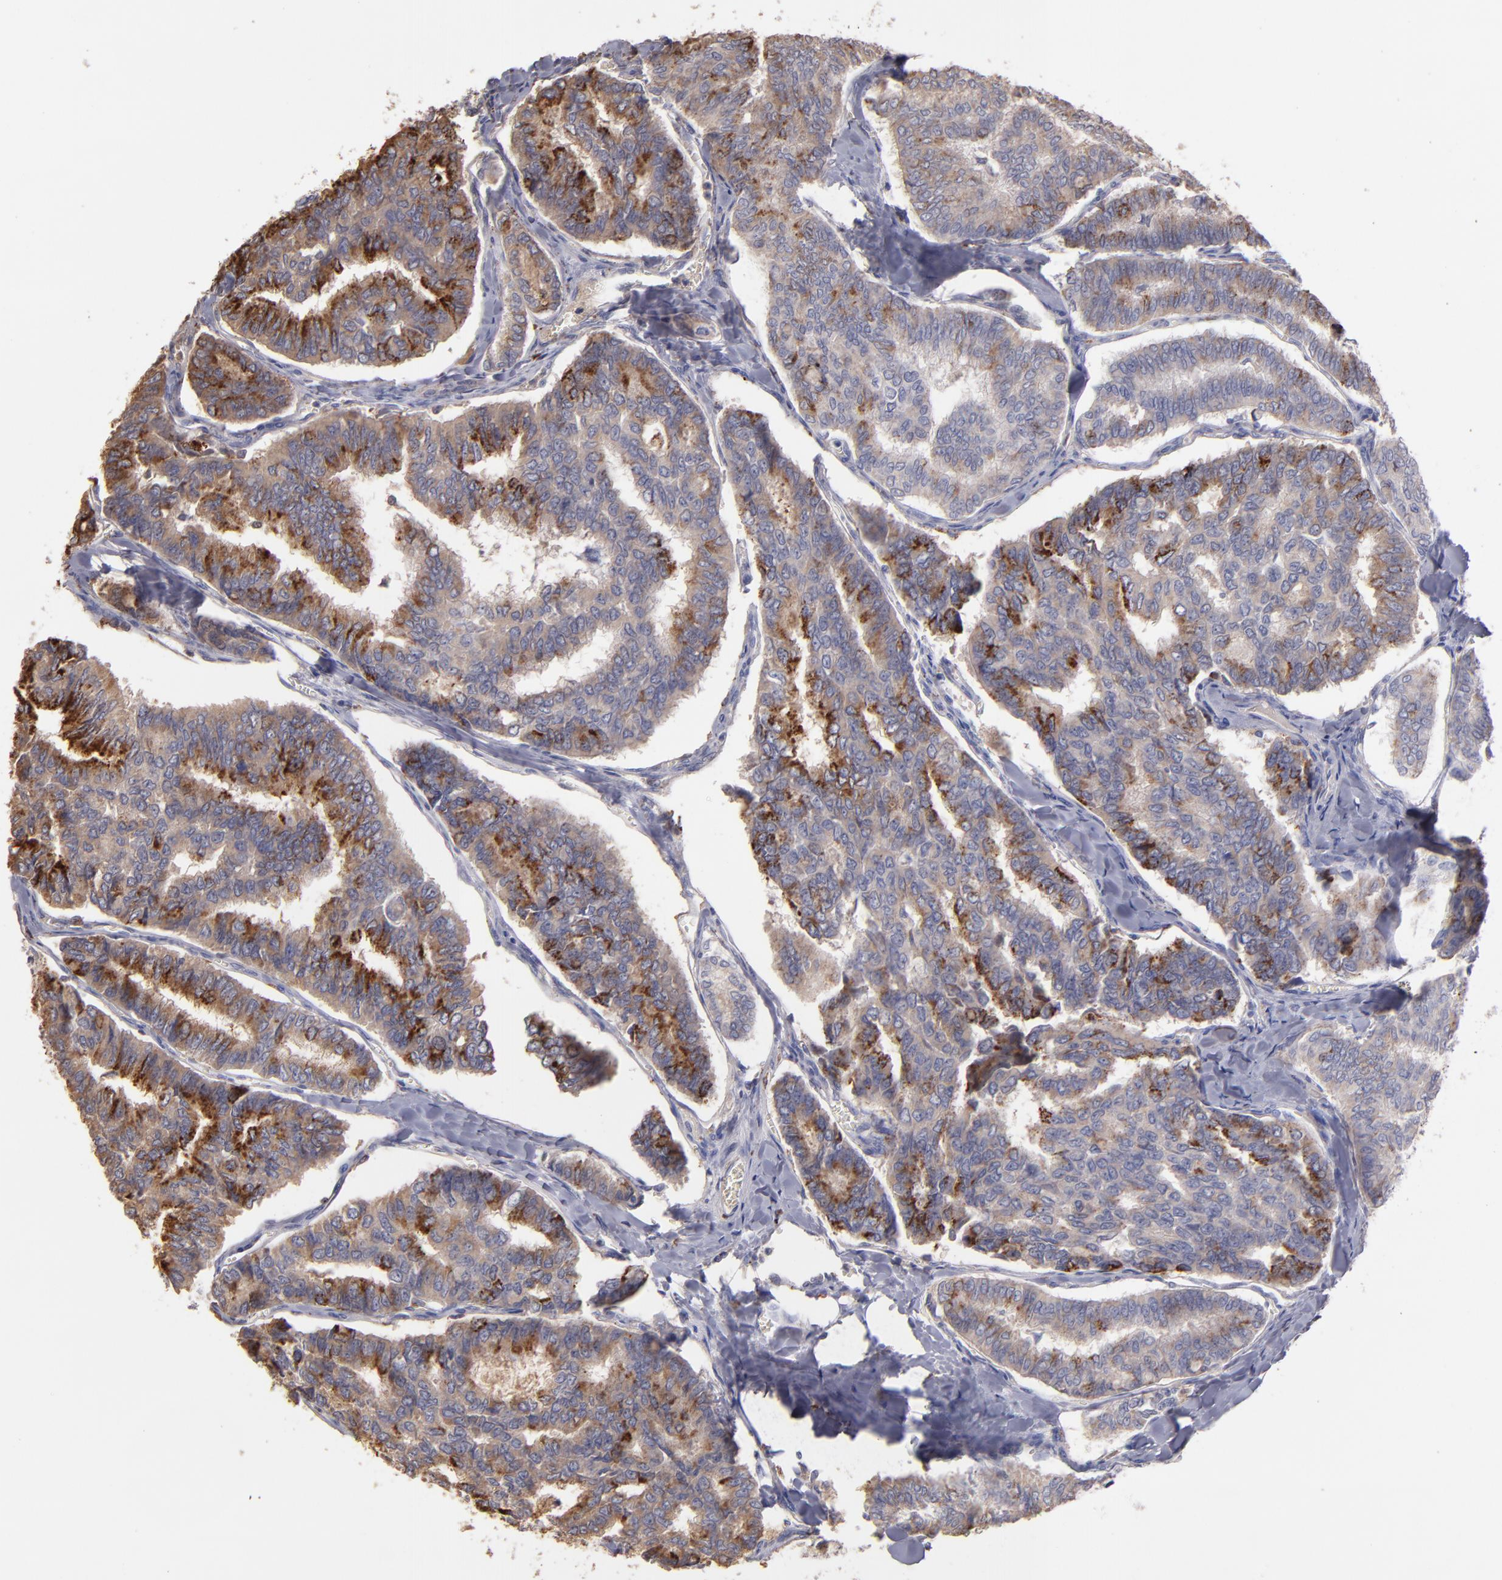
{"staining": {"intensity": "weak", "quantity": ">75%", "location": "cytoplasmic/membranous"}, "tissue": "thyroid cancer", "cell_type": "Tumor cells", "image_type": "cancer", "snomed": [{"axis": "morphology", "description": "Papillary adenocarcinoma, NOS"}, {"axis": "topography", "description": "Thyroid gland"}], "caption": "Weak cytoplasmic/membranous positivity is seen in approximately >75% of tumor cells in thyroid cancer.", "gene": "TRAF1", "patient": {"sex": "female", "age": 35}}